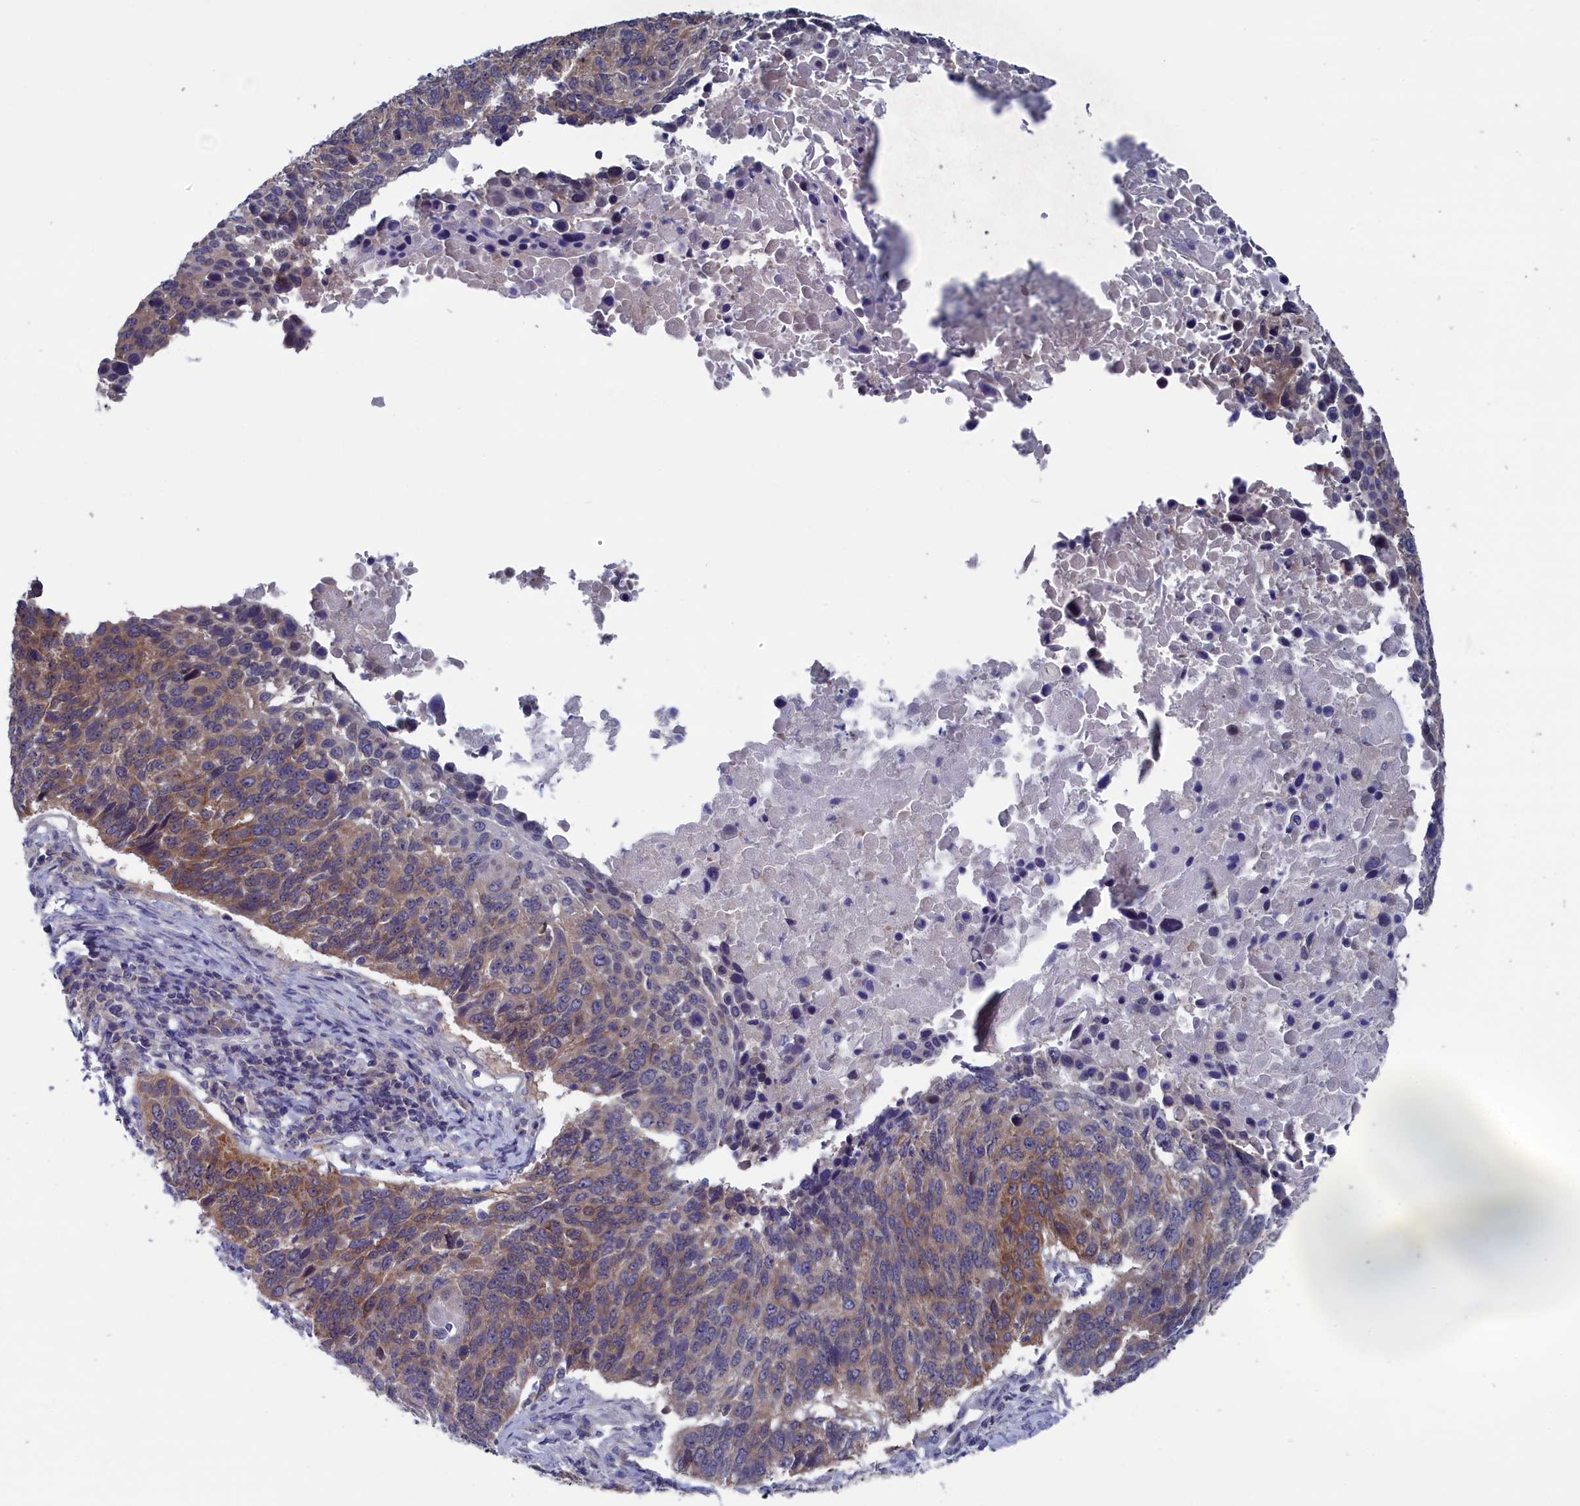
{"staining": {"intensity": "moderate", "quantity": ">75%", "location": "cytoplasmic/membranous"}, "tissue": "lung cancer", "cell_type": "Tumor cells", "image_type": "cancer", "snomed": [{"axis": "morphology", "description": "Normal tissue, NOS"}, {"axis": "morphology", "description": "Squamous cell carcinoma, NOS"}, {"axis": "topography", "description": "Lymph node"}, {"axis": "topography", "description": "Lung"}], "caption": "This is an image of immunohistochemistry (IHC) staining of squamous cell carcinoma (lung), which shows moderate expression in the cytoplasmic/membranous of tumor cells.", "gene": "SPATA13", "patient": {"sex": "male", "age": 66}}